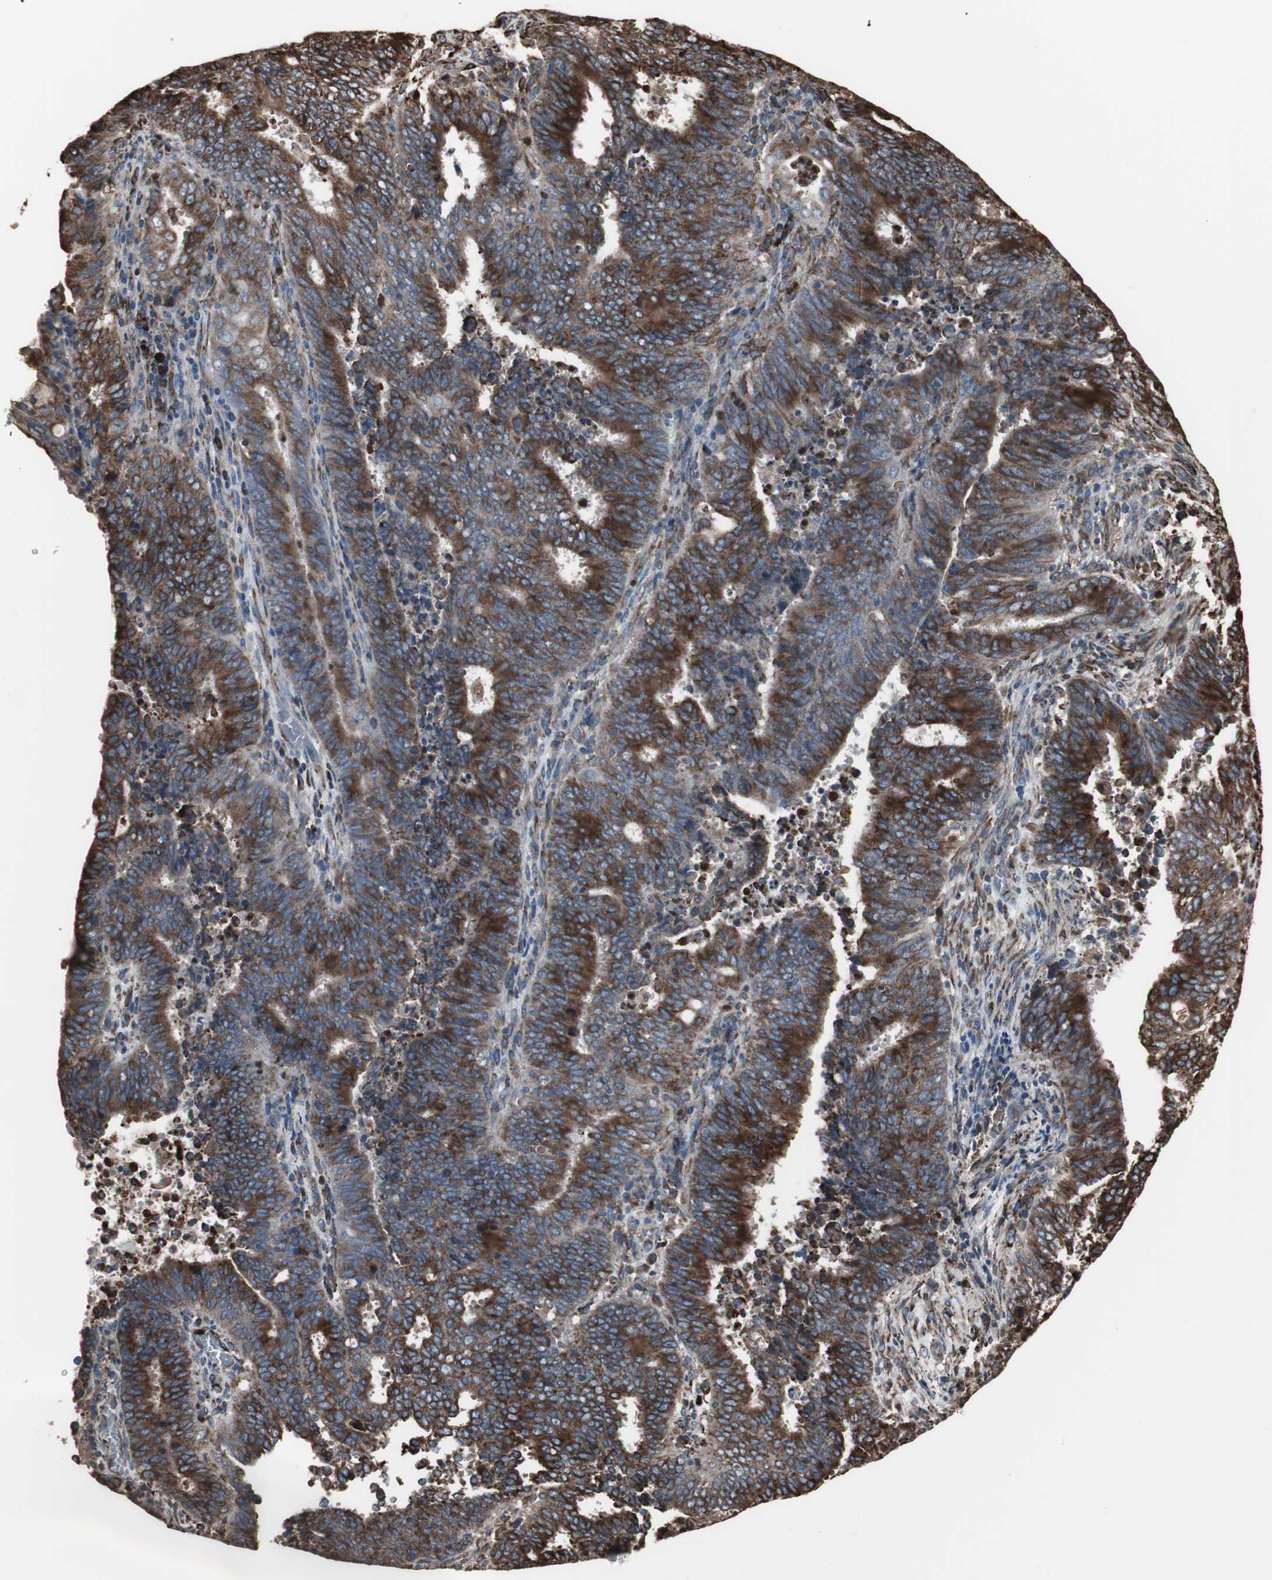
{"staining": {"intensity": "strong", "quantity": ">75%", "location": "cytoplasmic/membranous"}, "tissue": "cervical cancer", "cell_type": "Tumor cells", "image_type": "cancer", "snomed": [{"axis": "morphology", "description": "Adenocarcinoma, NOS"}, {"axis": "topography", "description": "Cervix"}], "caption": "Protein expression analysis of cervical cancer exhibits strong cytoplasmic/membranous staining in about >75% of tumor cells.", "gene": "CALU", "patient": {"sex": "female", "age": 44}}